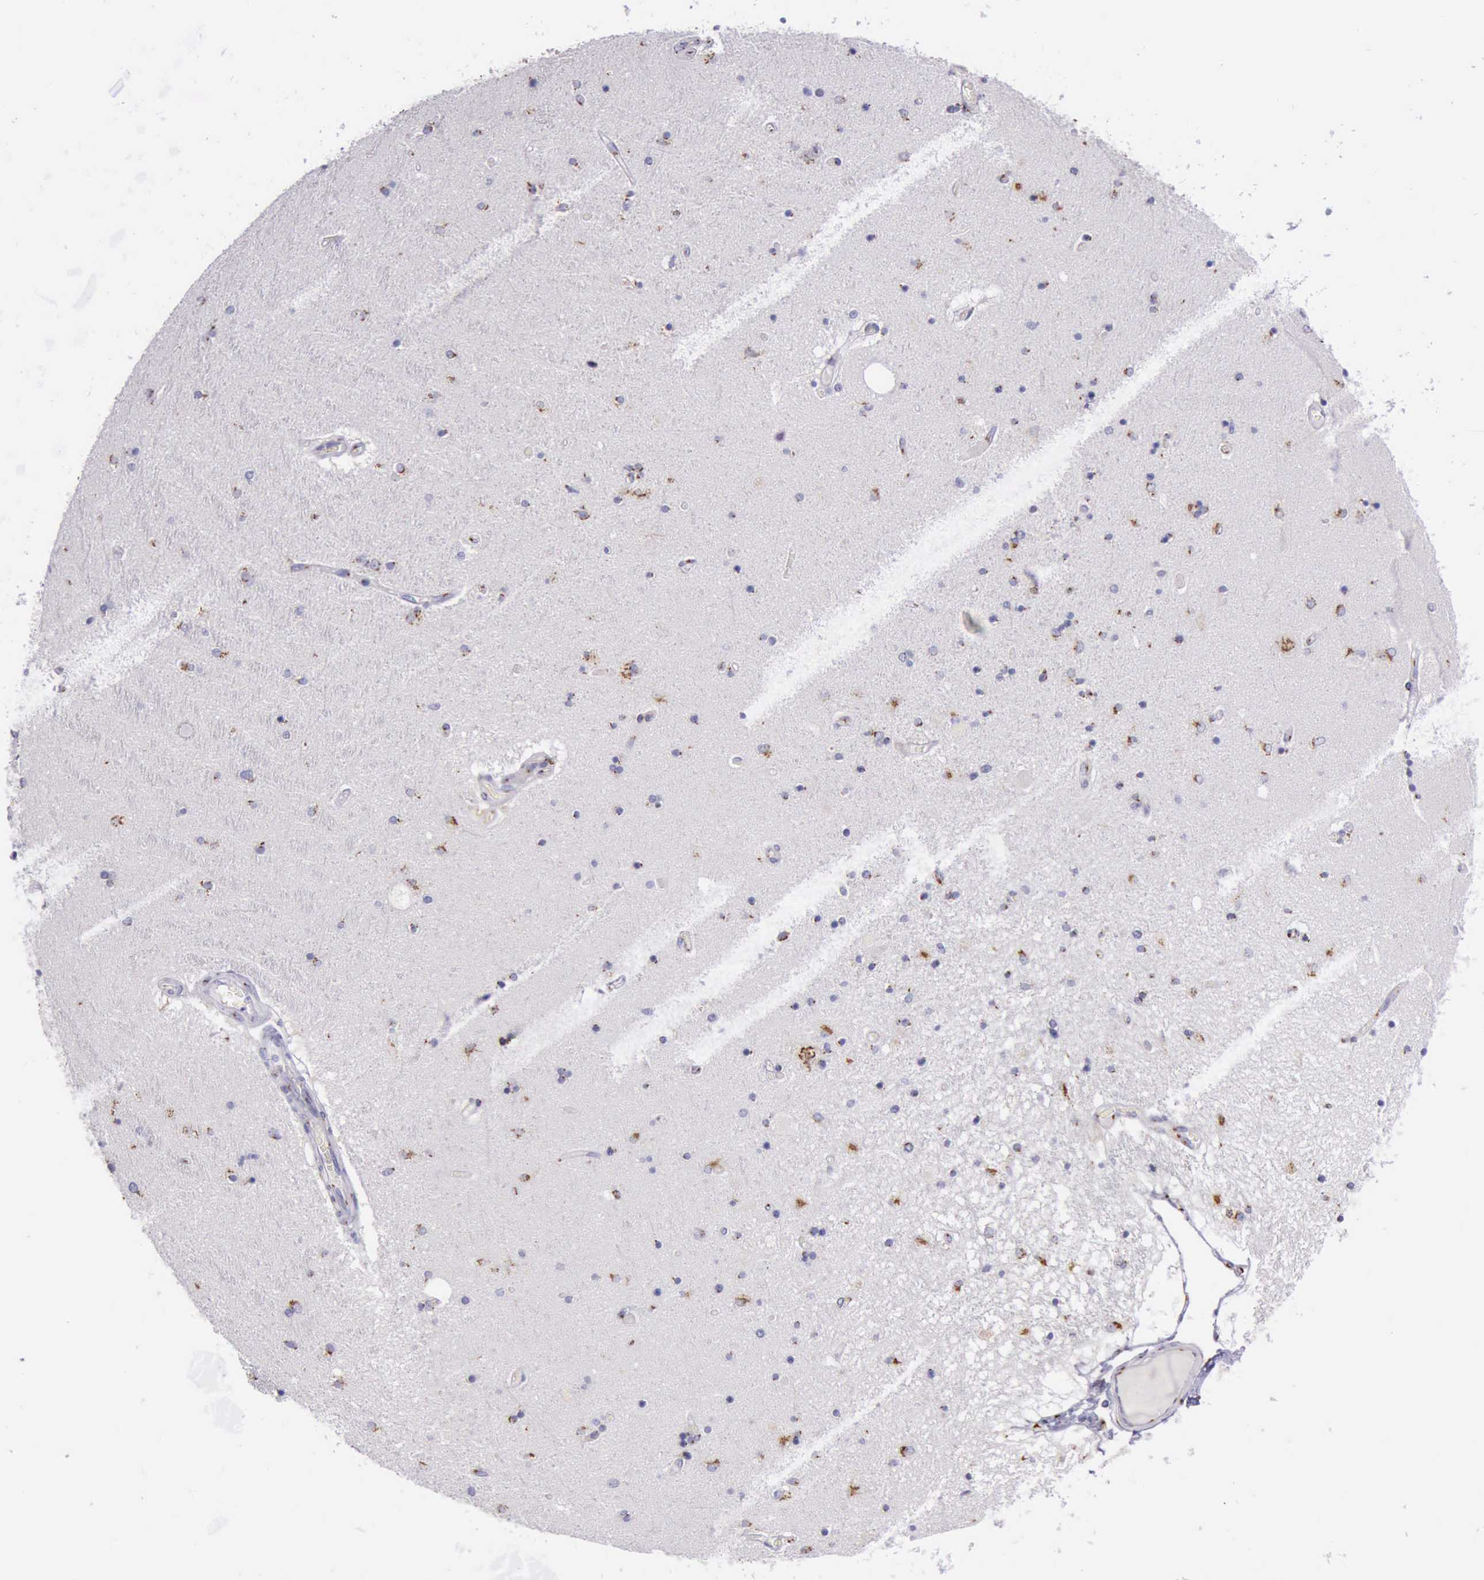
{"staining": {"intensity": "strong", "quantity": ">75%", "location": "cytoplasmic/membranous"}, "tissue": "hippocampus", "cell_type": "Glial cells", "image_type": "normal", "snomed": [{"axis": "morphology", "description": "Normal tissue, NOS"}, {"axis": "topography", "description": "Hippocampus"}], "caption": "Immunohistochemical staining of unremarkable hippocampus demonstrates high levels of strong cytoplasmic/membranous positivity in approximately >75% of glial cells.", "gene": "GOLGA5", "patient": {"sex": "female", "age": 54}}